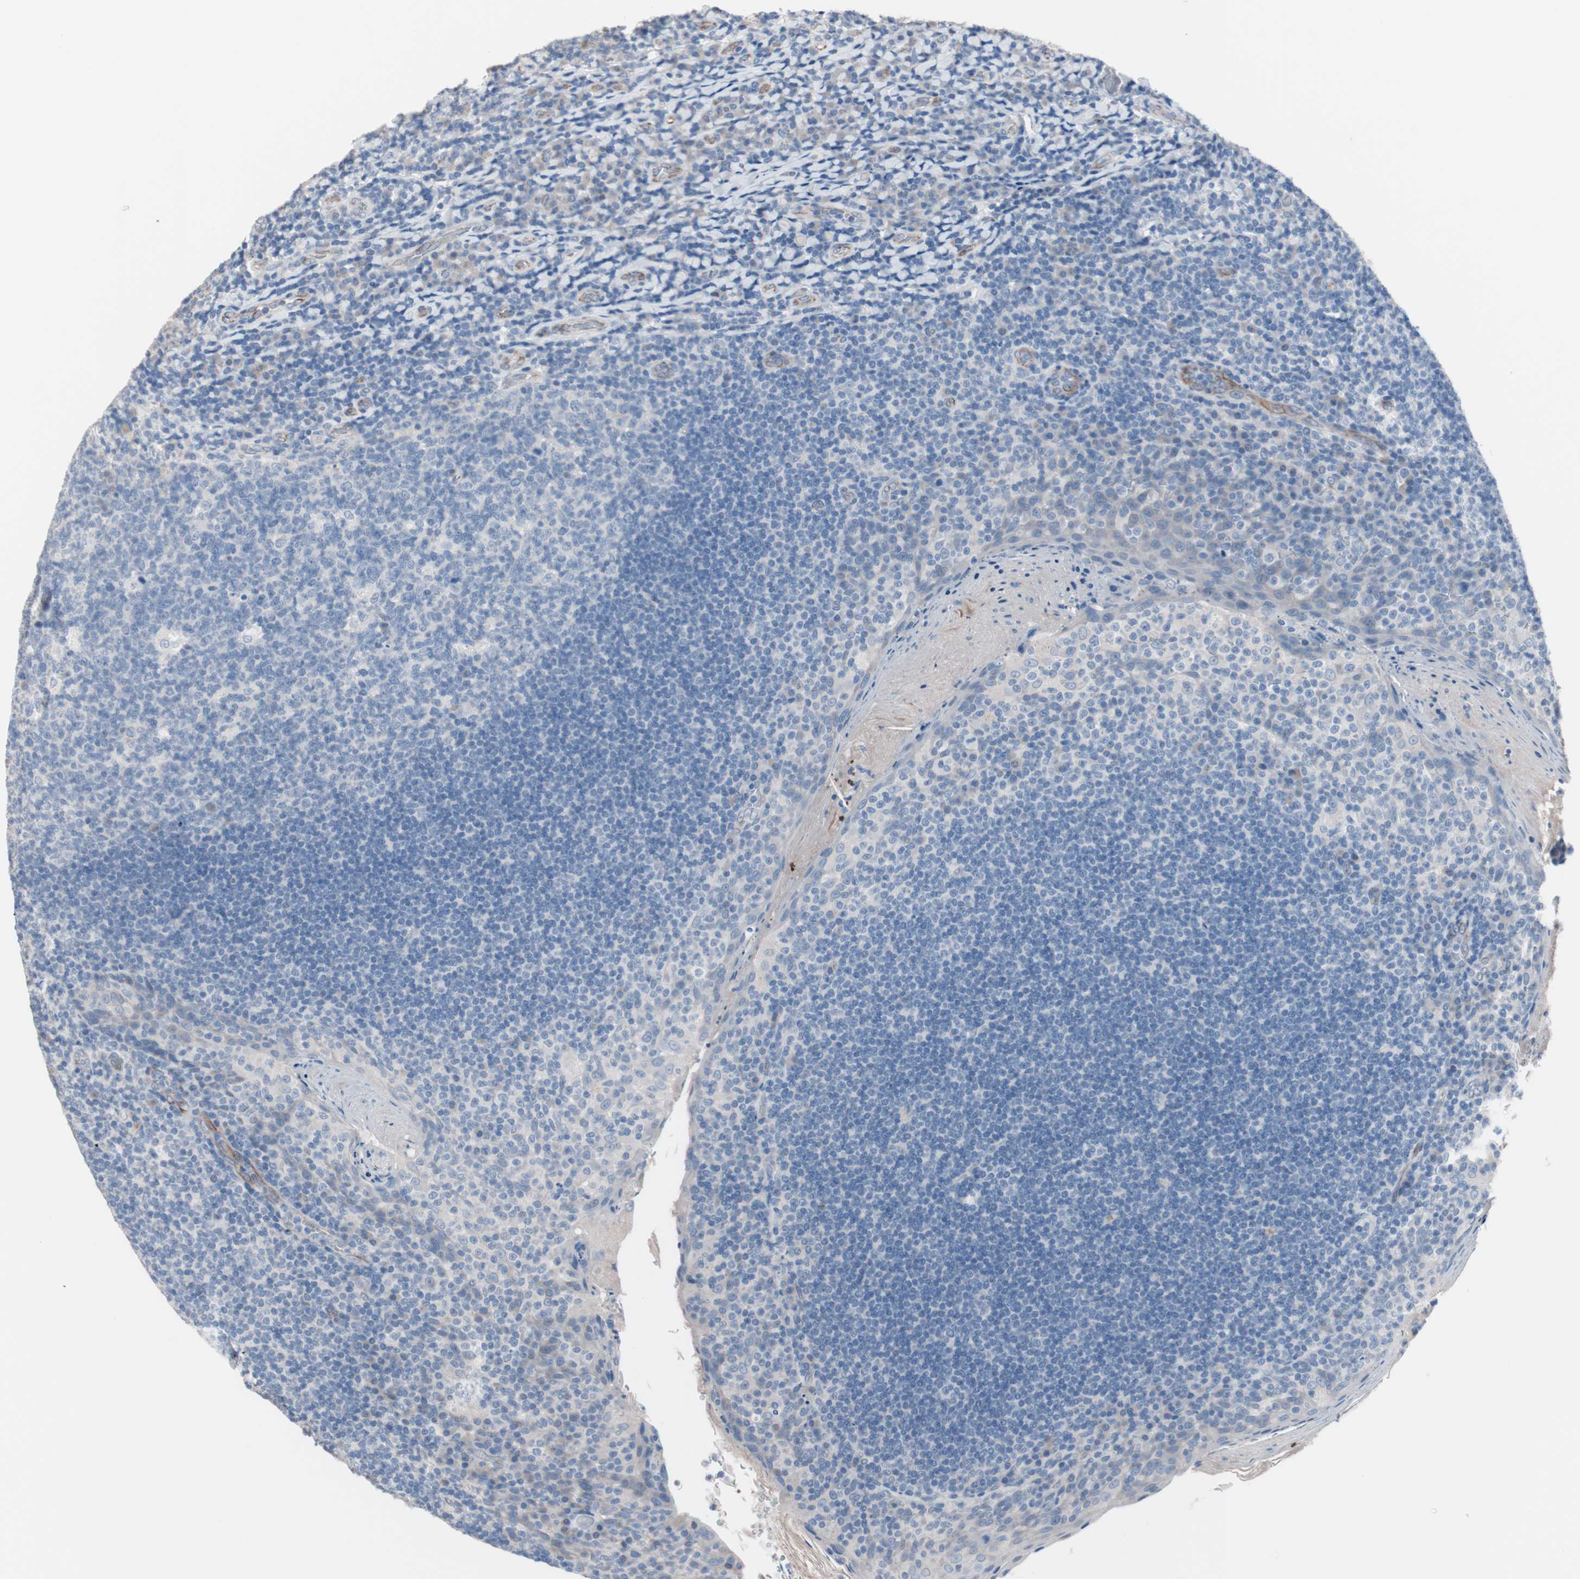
{"staining": {"intensity": "negative", "quantity": "none", "location": "none"}, "tissue": "tonsil", "cell_type": "Germinal center cells", "image_type": "normal", "snomed": [{"axis": "morphology", "description": "Normal tissue, NOS"}, {"axis": "topography", "description": "Tonsil"}], "caption": "The image demonstrates no staining of germinal center cells in unremarkable tonsil. (DAB immunohistochemistry, high magnification).", "gene": "ULBP1", "patient": {"sex": "male", "age": 17}}